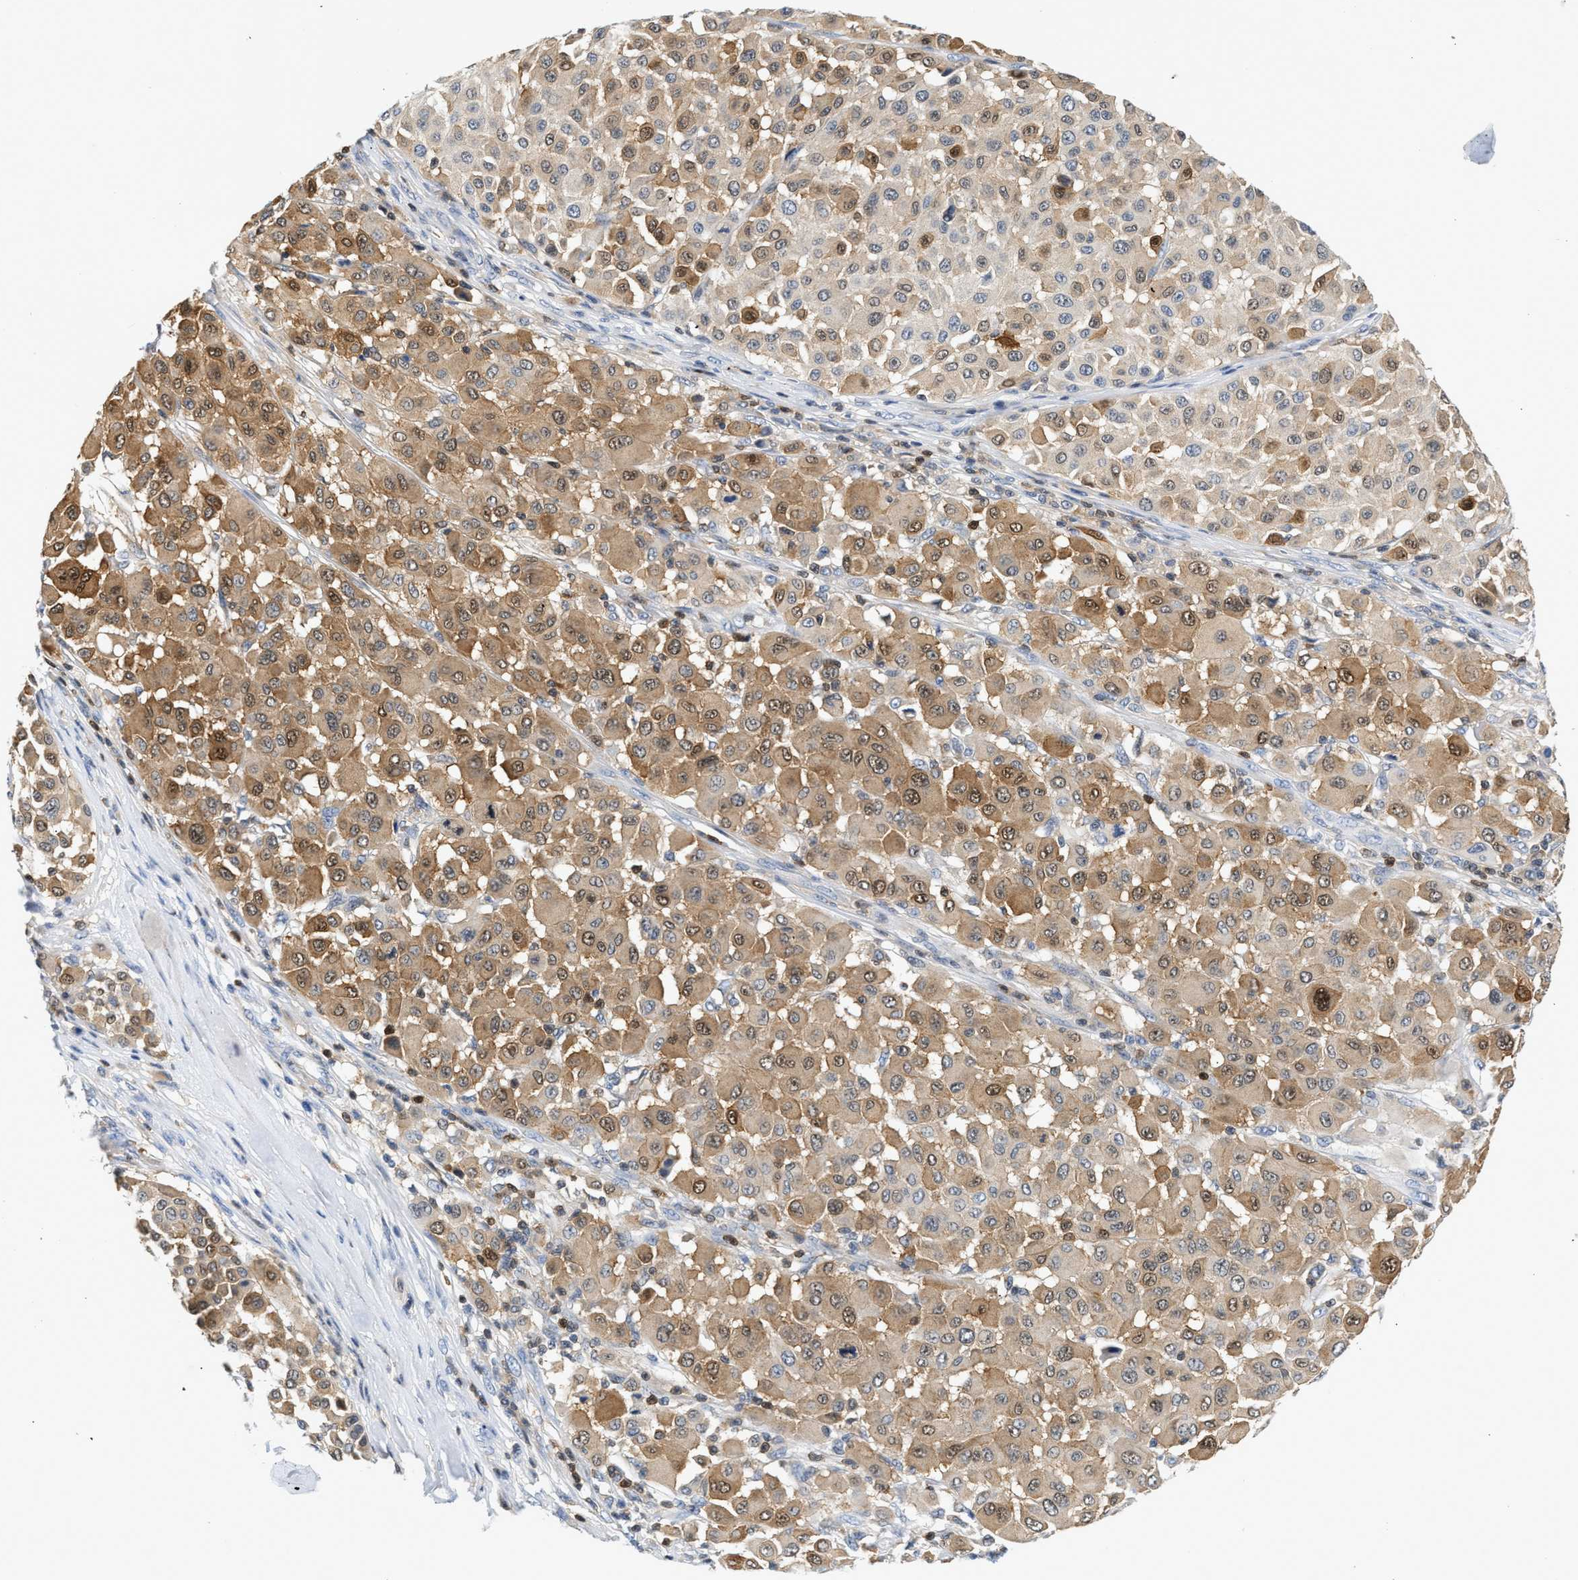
{"staining": {"intensity": "moderate", "quantity": "25%-75%", "location": "cytoplasmic/membranous,nuclear"}, "tissue": "melanoma", "cell_type": "Tumor cells", "image_type": "cancer", "snomed": [{"axis": "morphology", "description": "Malignant melanoma, Metastatic site"}, {"axis": "topography", "description": "Soft tissue"}], "caption": "Immunohistochemical staining of human malignant melanoma (metastatic site) demonstrates moderate cytoplasmic/membranous and nuclear protein expression in approximately 25%-75% of tumor cells. The staining is performed using DAB brown chromogen to label protein expression. The nuclei are counter-stained blue using hematoxylin.", "gene": "SLIT2", "patient": {"sex": "male", "age": 41}}